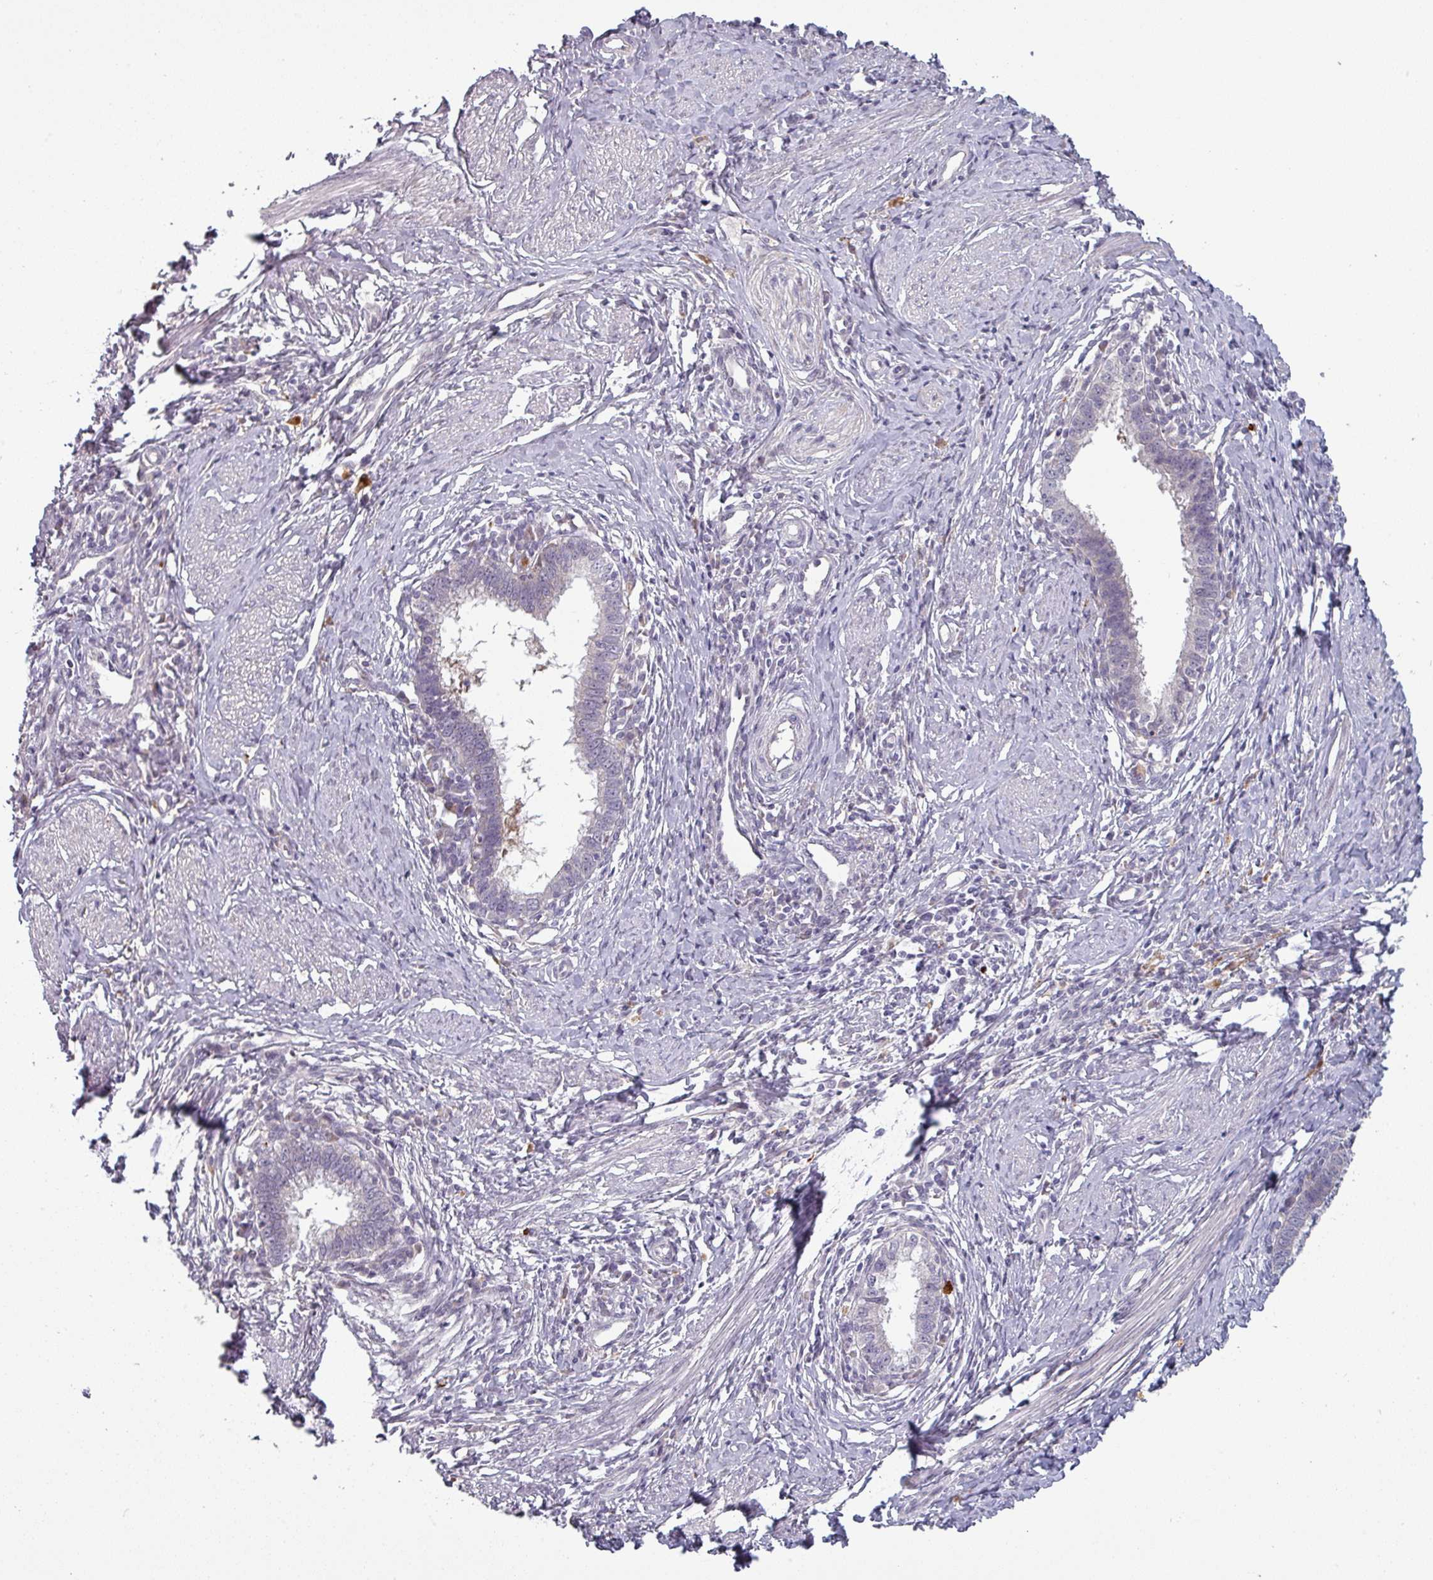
{"staining": {"intensity": "negative", "quantity": "none", "location": "none"}, "tissue": "cervical cancer", "cell_type": "Tumor cells", "image_type": "cancer", "snomed": [{"axis": "morphology", "description": "Adenocarcinoma, NOS"}, {"axis": "topography", "description": "Cervix"}], "caption": "This micrograph is of cervical cancer stained with immunohistochemistry (IHC) to label a protein in brown with the nuclei are counter-stained blue. There is no expression in tumor cells.", "gene": "C2orf16", "patient": {"sex": "female", "age": 36}}